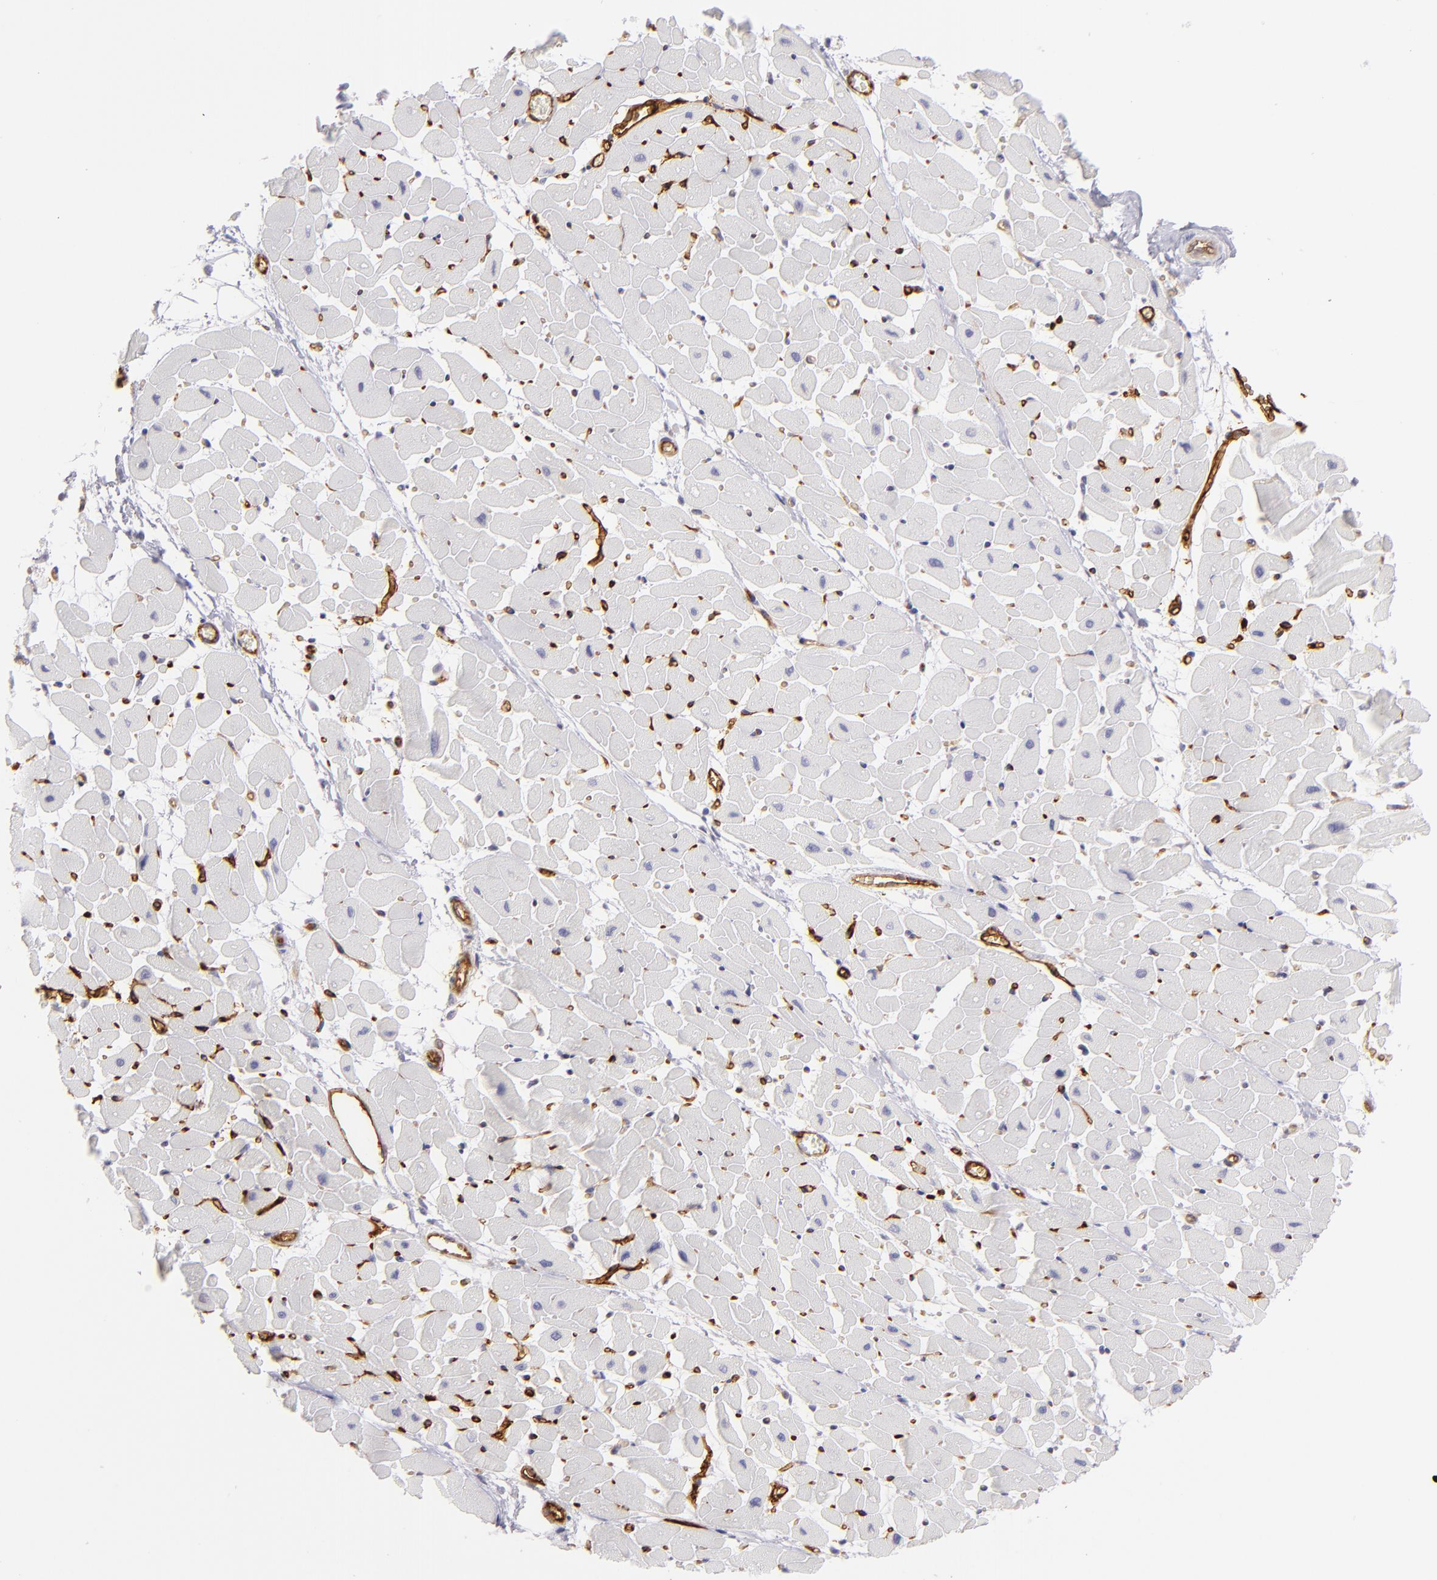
{"staining": {"intensity": "negative", "quantity": "none", "location": "none"}, "tissue": "heart muscle", "cell_type": "Cardiomyocytes", "image_type": "normal", "snomed": [{"axis": "morphology", "description": "Normal tissue, NOS"}, {"axis": "topography", "description": "Heart"}], "caption": "The immunohistochemistry photomicrograph has no significant positivity in cardiomyocytes of heart muscle. (DAB (3,3'-diaminobenzidine) immunohistochemistry visualized using brightfield microscopy, high magnification).", "gene": "THBD", "patient": {"sex": "female", "age": 19}}